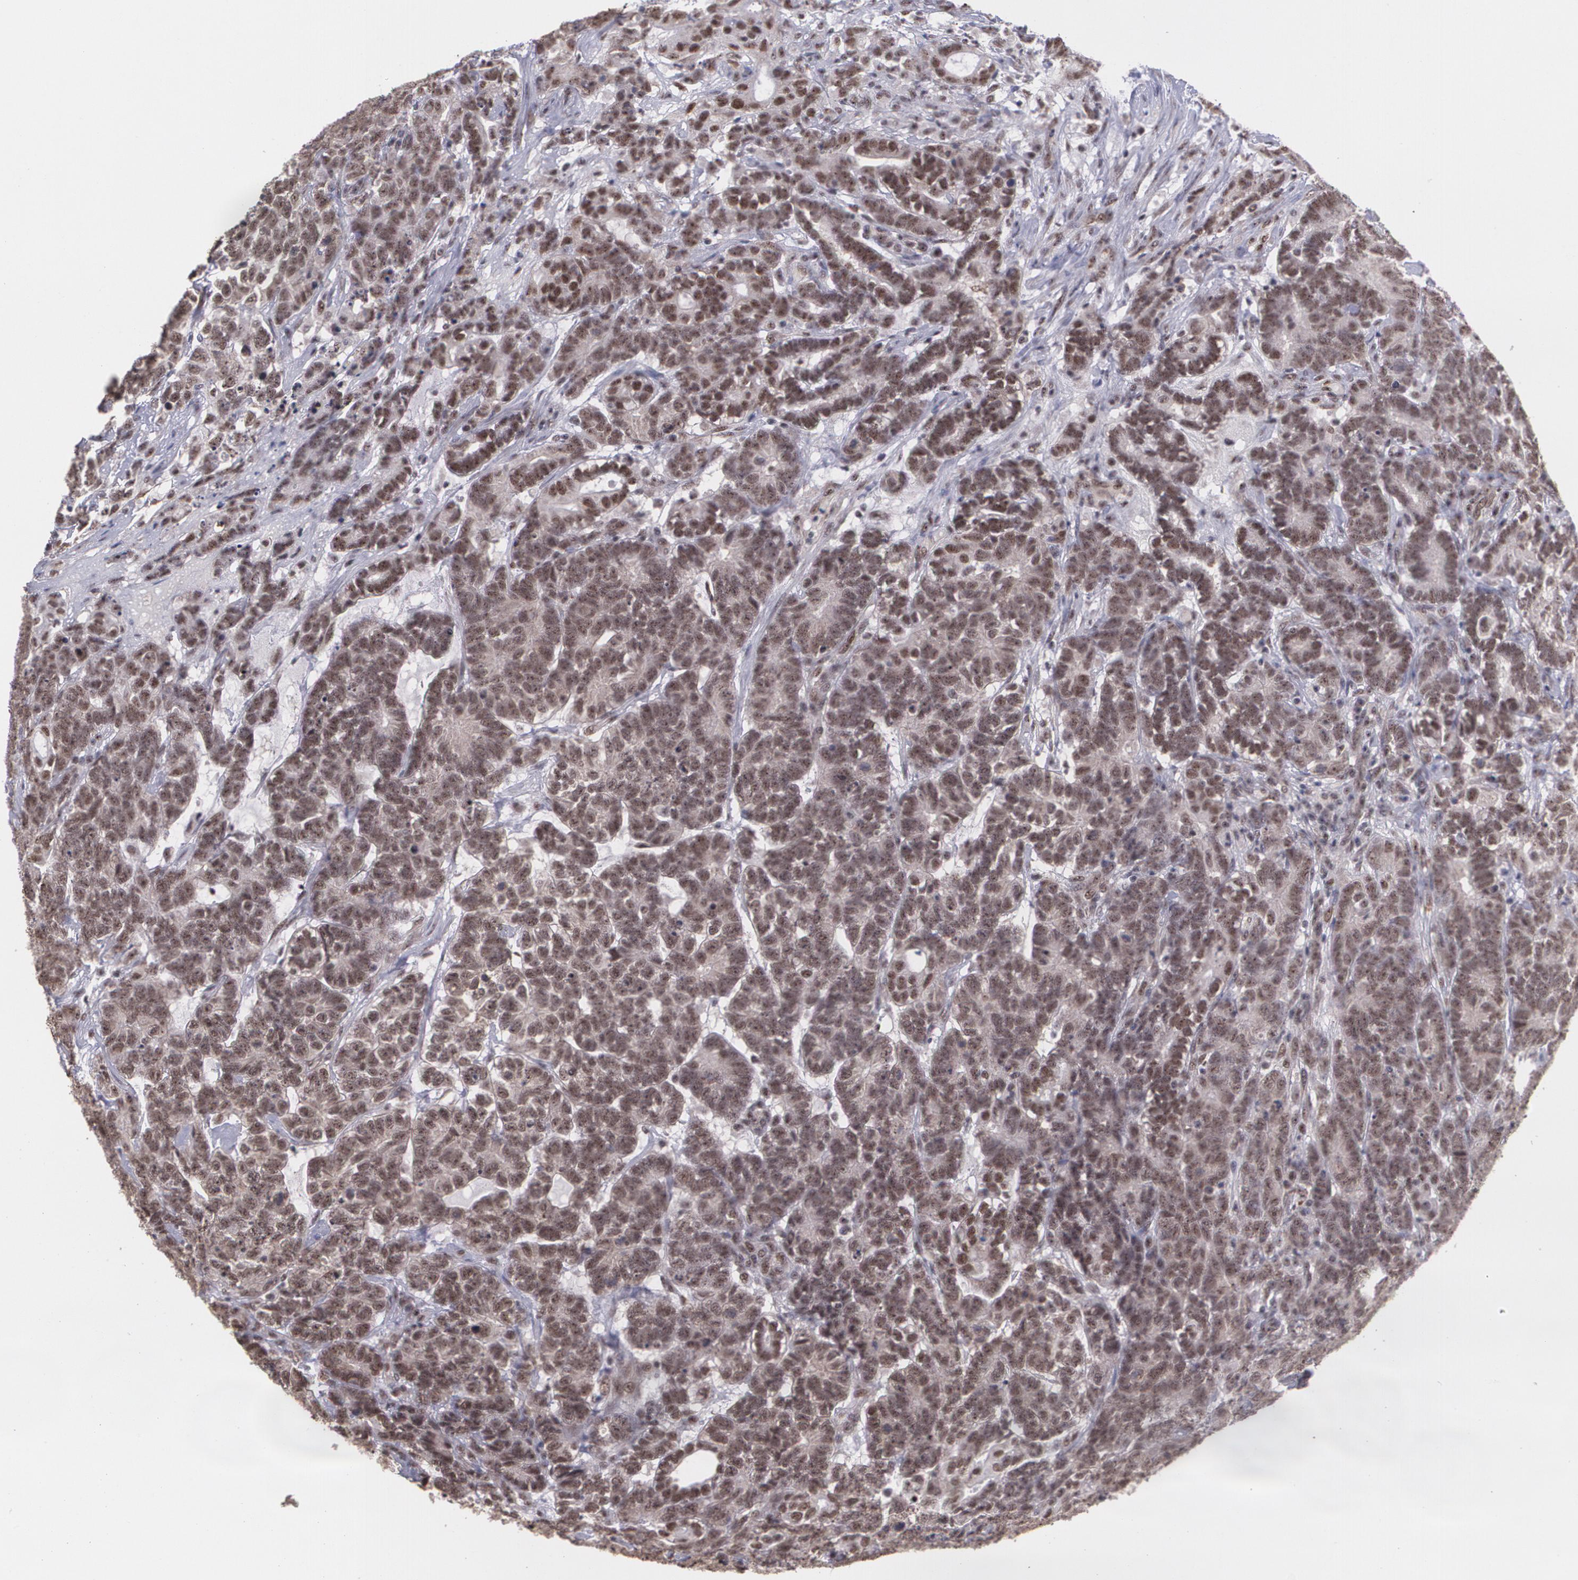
{"staining": {"intensity": "moderate", "quantity": ">75%", "location": "cytoplasmic/membranous,nuclear"}, "tissue": "testis cancer", "cell_type": "Tumor cells", "image_type": "cancer", "snomed": [{"axis": "morphology", "description": "Carcinoma, Embryonal, NOS"}, {"axis": "topography", "description": "Testis"}], "caption": "Immunohistochemistry (IHC) histopathology image of testis cancer stained for a protein (brown), which exhibits medium levels of moderate cytoplasmic/membranous and nuclear positivity in approximately >75% of tumor cells.", "gene": "C6orf15", "patient": {"sex": "male", "age": 26}}